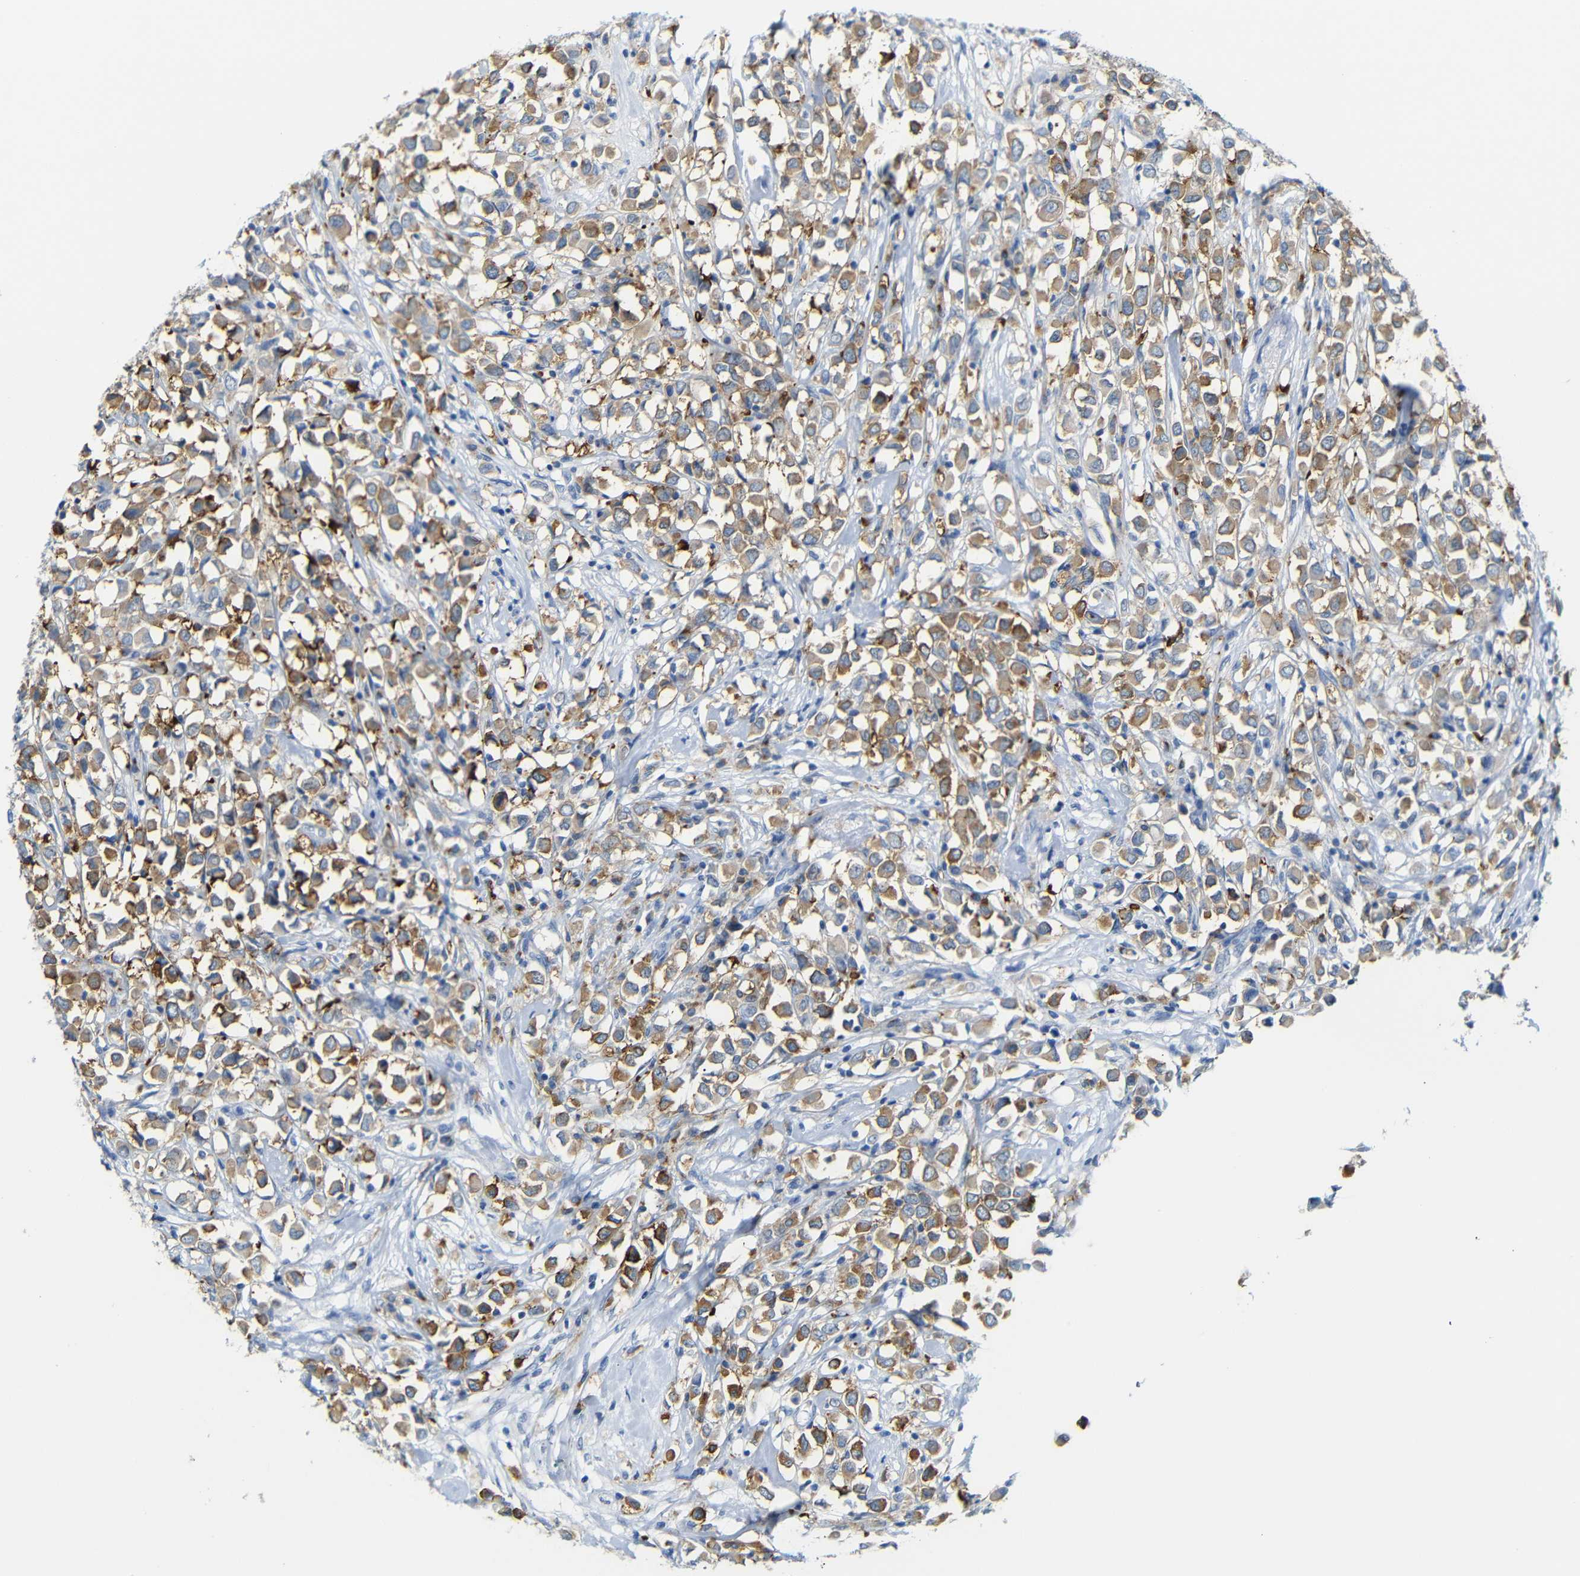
{"staining": {"intensity": "moderate", "quantity": ">75%", "location": "cytoplasmic/membranous"}, "tissue": "breast cancer", "cell_type": "Tumor cells", "image_type": "cancer", "snomed": [{"axis": "morphology", "description": "Duct carcinoma"}, {"axis": "topography", "description": "Breast"}], "caption": "Brown immunohistochemical staining in breast cancer (infiltrating ductal carcinoma) shows moderate cytoplasmic/membranous expression in approximately >75% of tumor cells.", "gene": "FCRL1", "patient": {"sex": "female", "age": 61}}